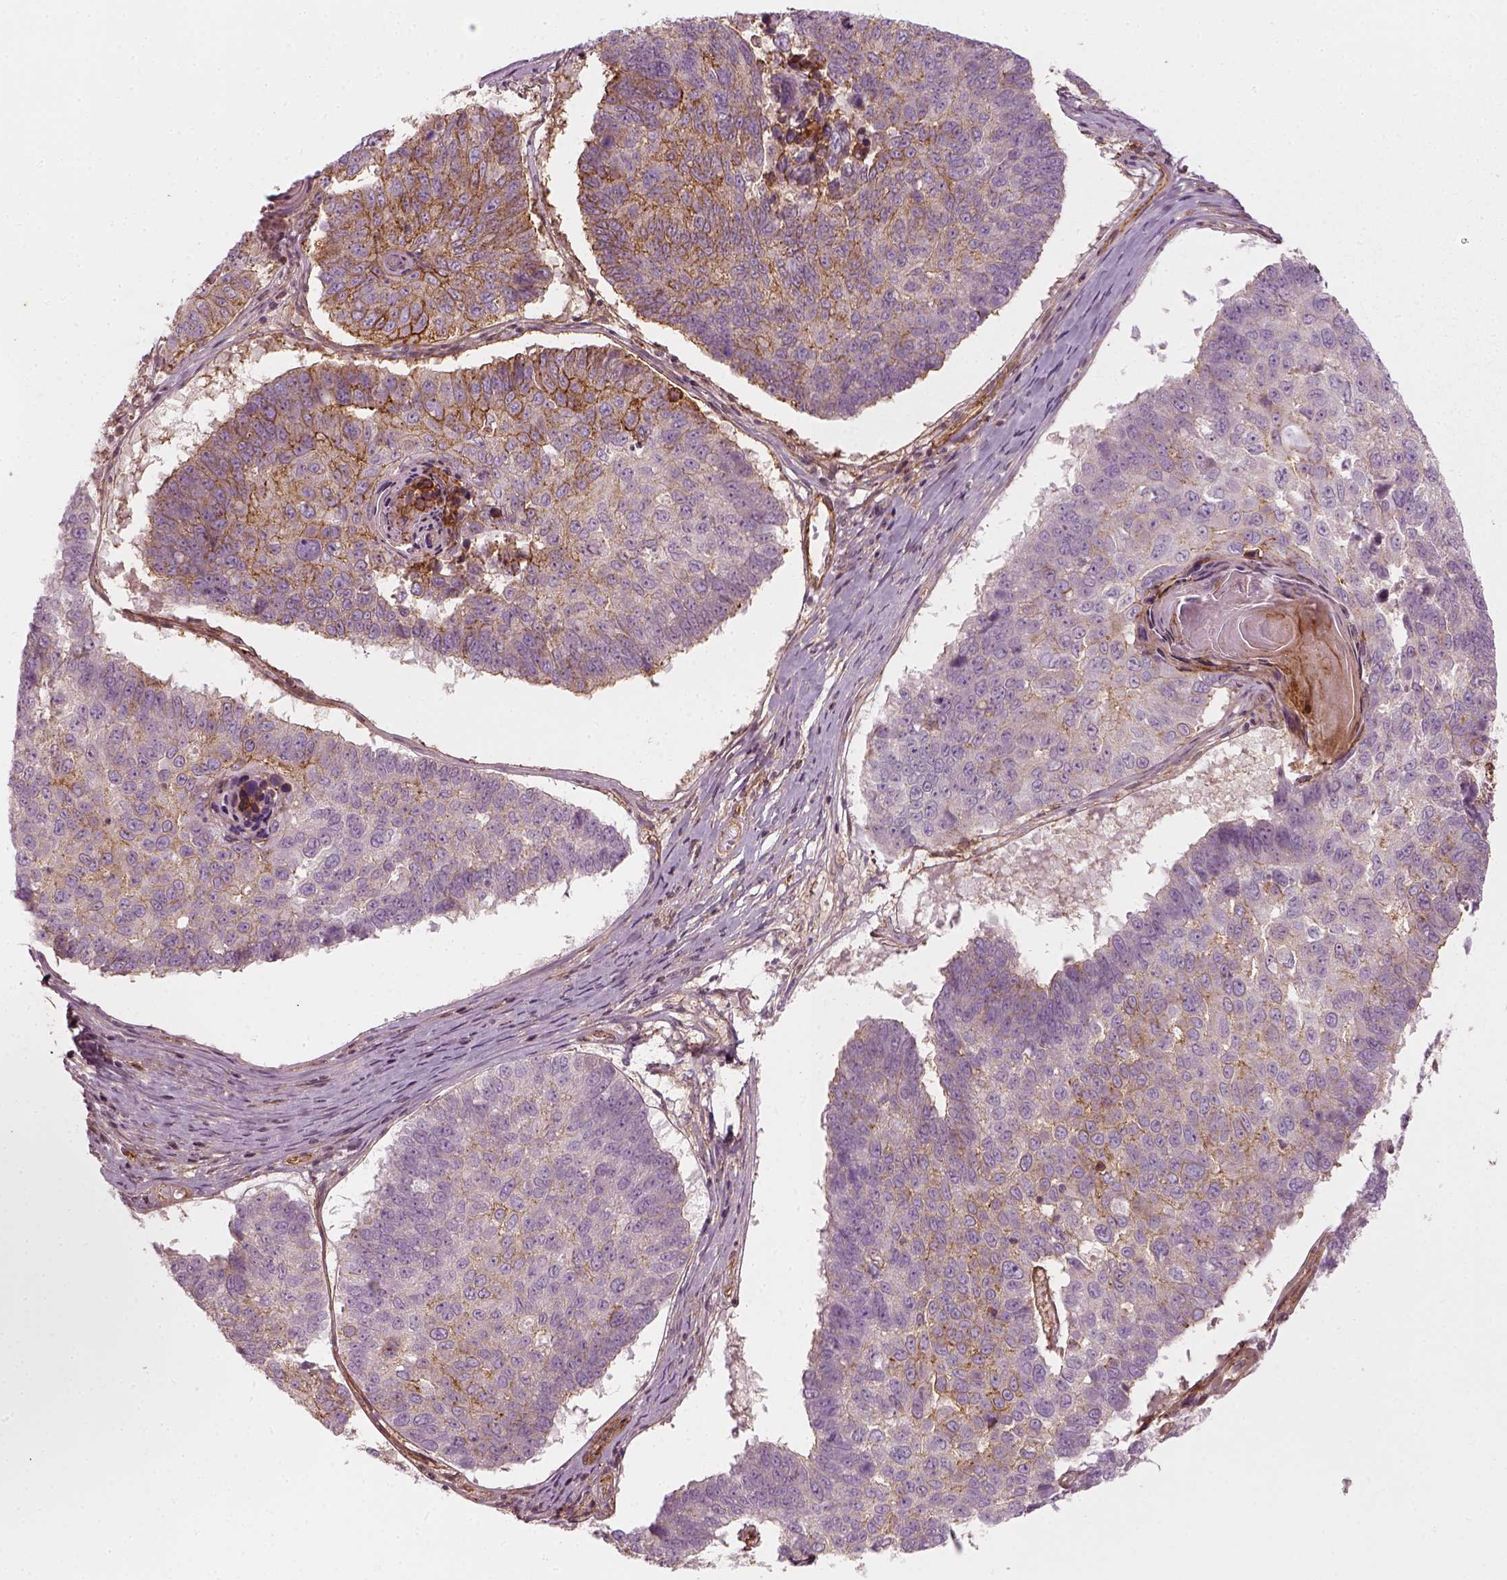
{"staining": {"intensity": "moderate", "quantity": "25%-75%", "location": "cytoplasmic/membranous"}, "tissue": "lung cancer", "cell_type": "Tumor cells", "image_type": "cancer", "snomed": [{"axis": "morphology", "description": "Squamous cell carcinoma, NOS"}, {"axis": "topography", "description": "Lung"}], "caption": "Protein staining exhibits moderate cytoplasmic/membranous staining in about 25%-75% of tumor cells in squamous cell carcinoma (lung).", "gene": "NPTN", "patient": {"sex": "male", "age": 73}}